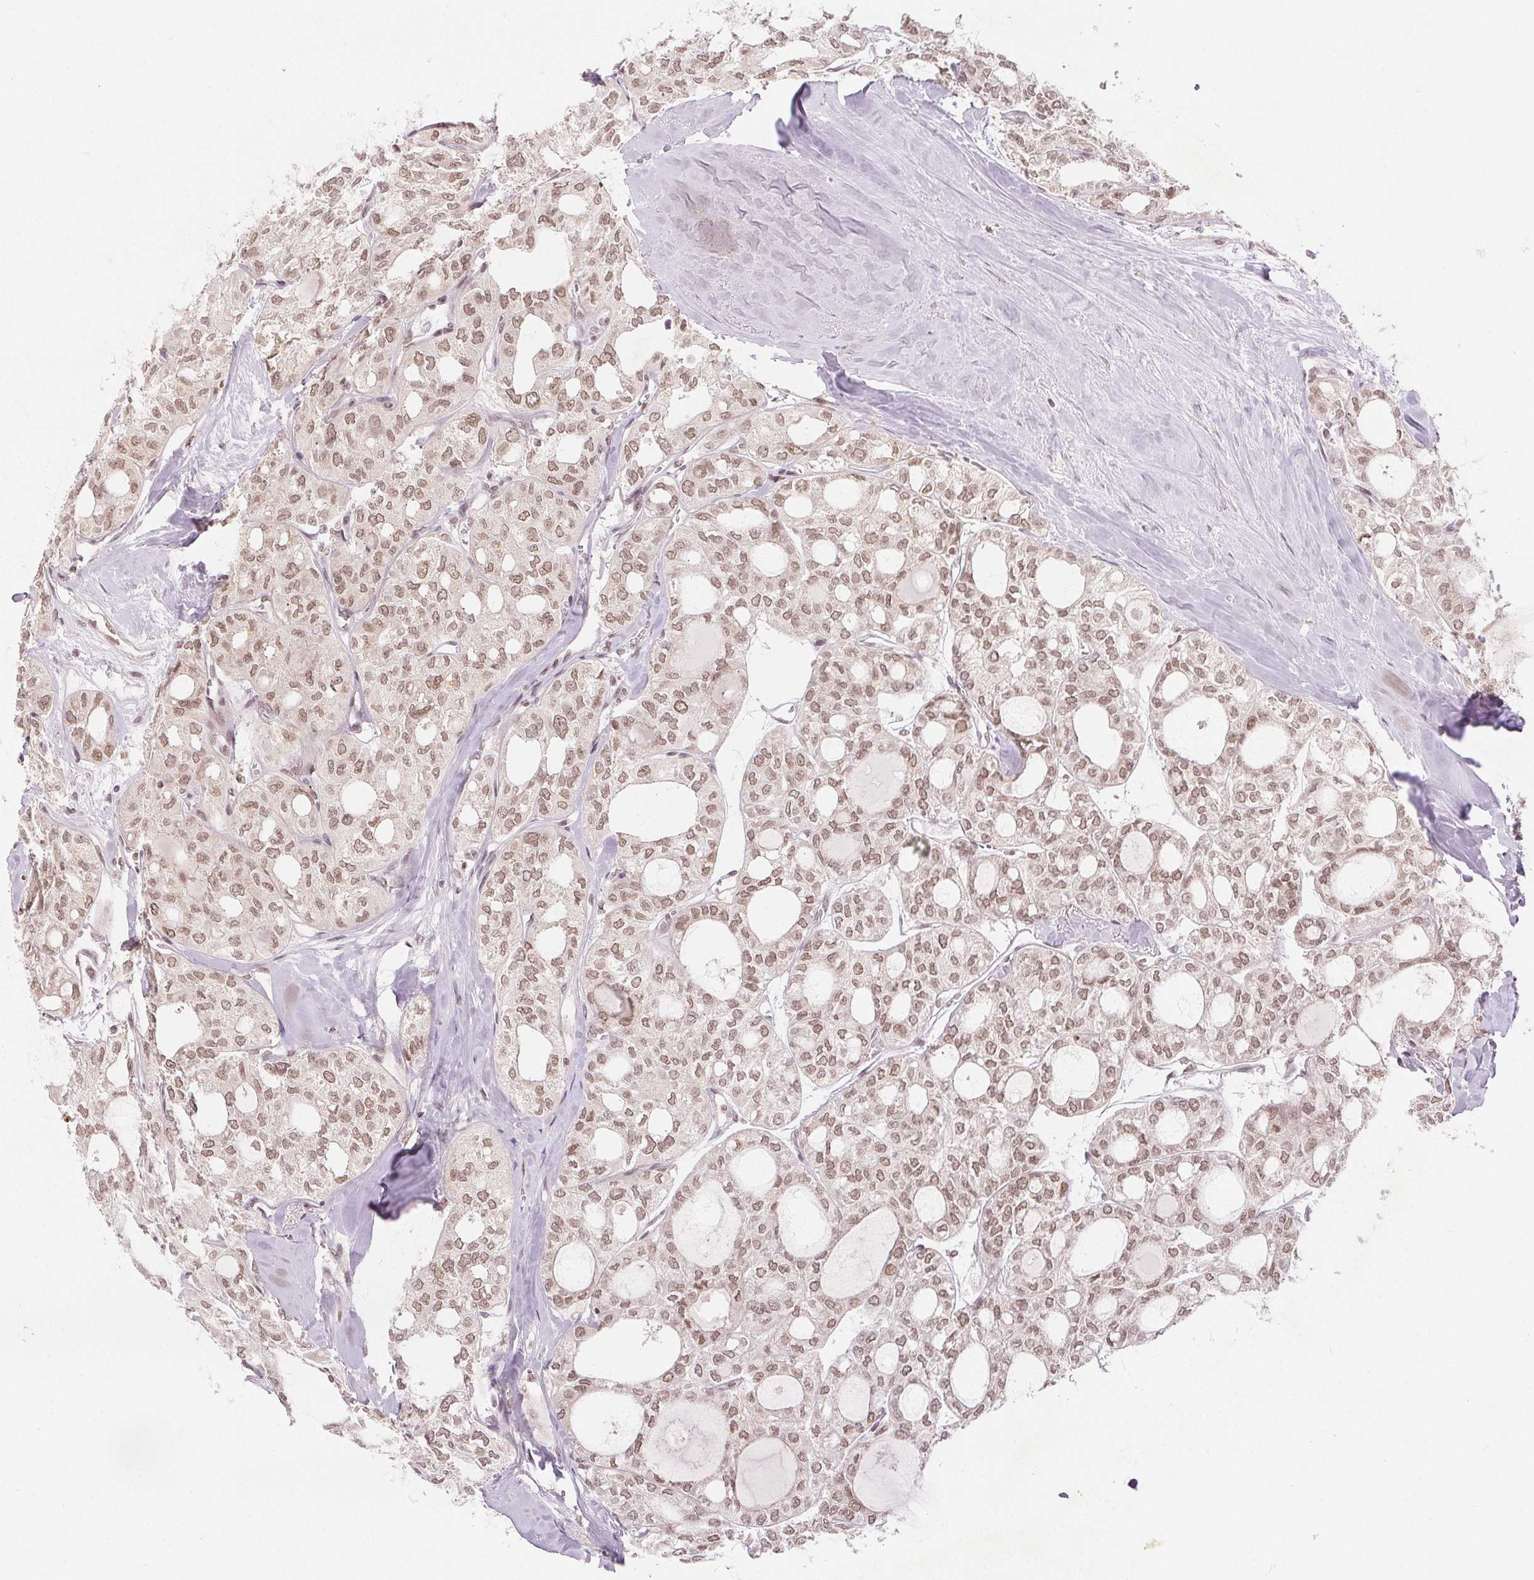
{"staining": {"intensity": "moderate", "quantity": ">75%", "location": "nuclear"}, "tissue": "thyroid cancer", "cell_type": "Tumor cells", "image_type": "cancer", "snomed": [{"axis": "morphology", "description": "Follicular adenoma carcinoma, NOS"}, {"axis": "topography", "description": "Thyroid gland"}], "caption": "A brown stain shows moderate nuclear positivity of a protein in follicular adenoma carcinoma (thyroid) tumor cells.", "gene": "DEK", "patient": {"sex": "male", "age": 75}}